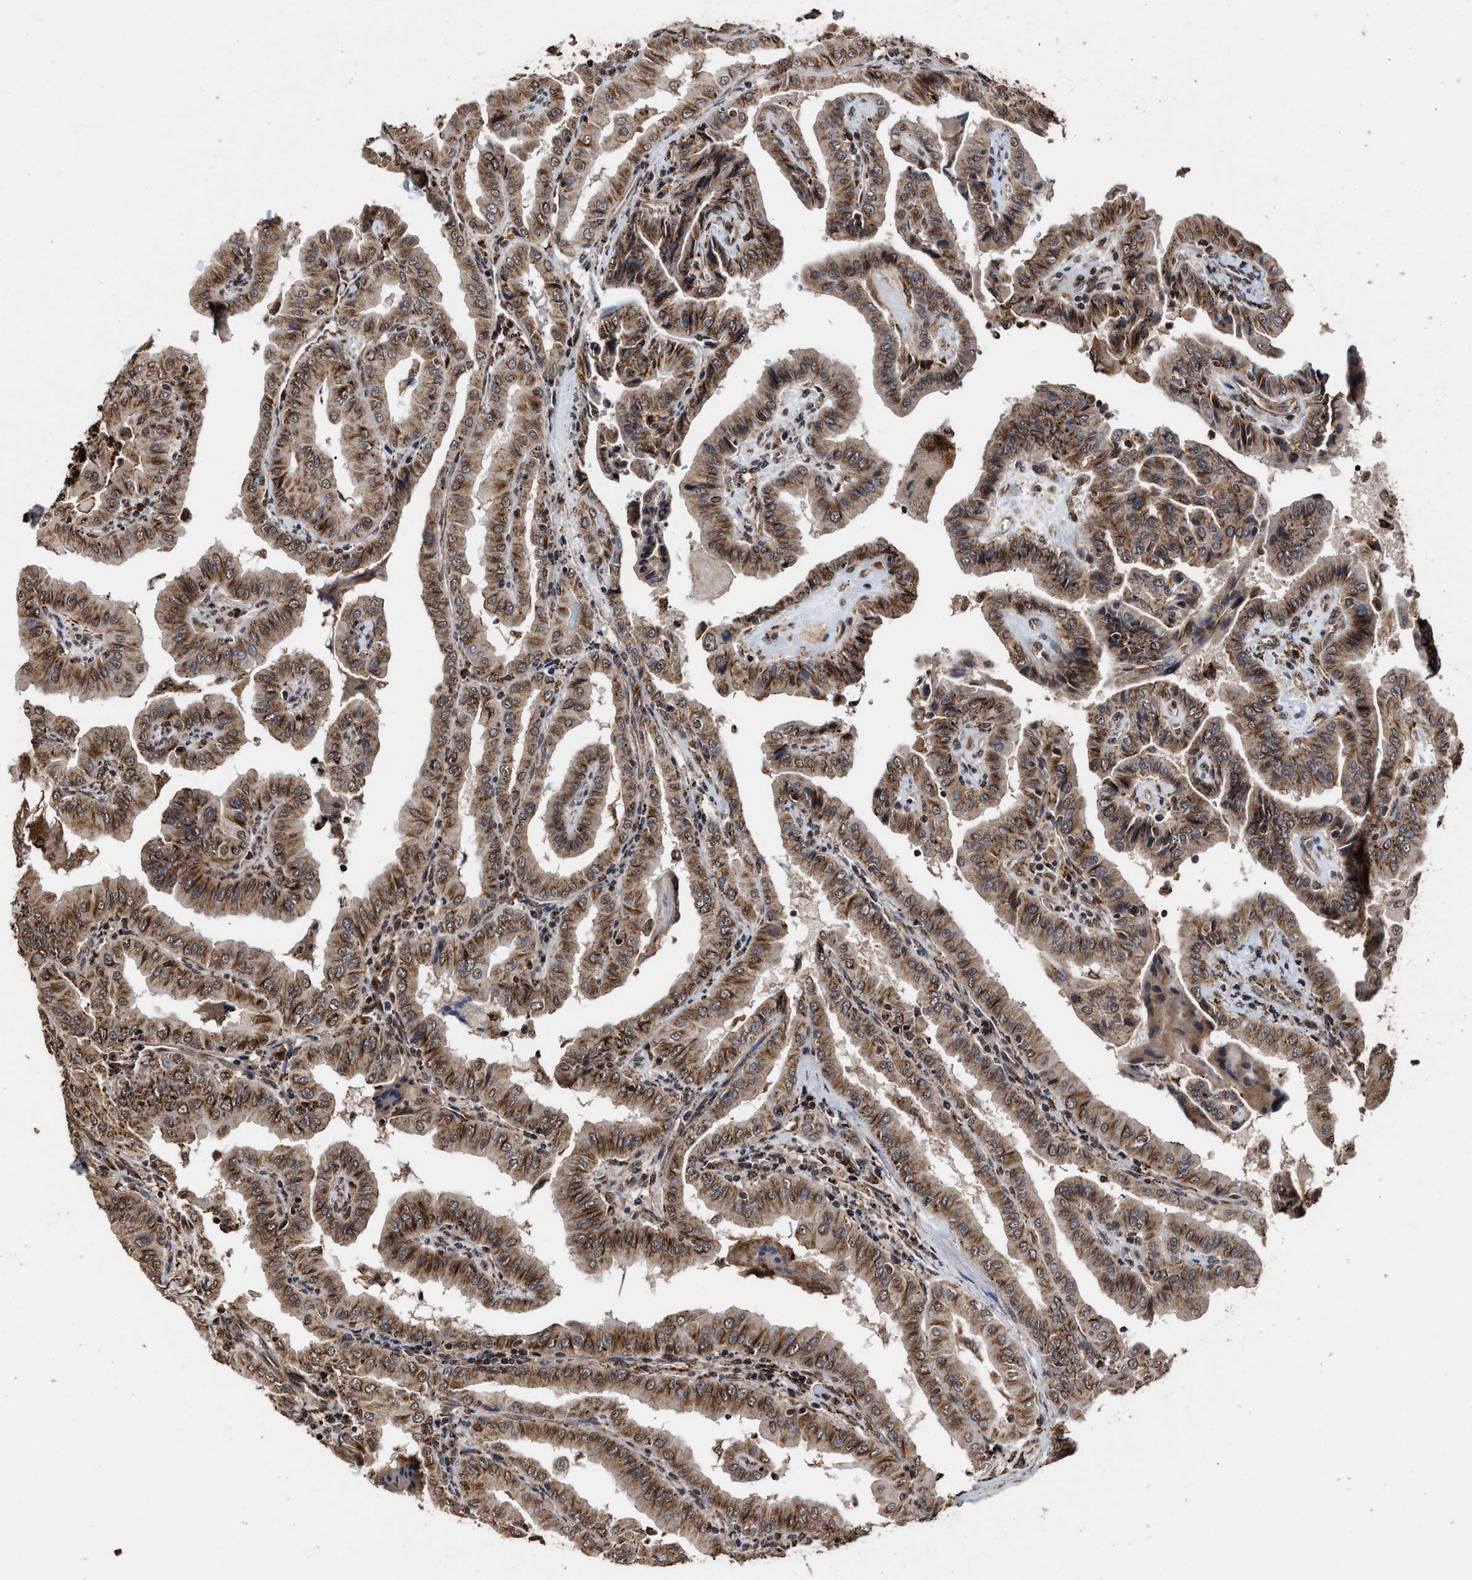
{"staining": {"intensity": "moderate", "quantity": ">75%", "location": "cytoplasmic/membranous"}, "tissue": "thyroid cancer", "cell_type": "Tumor cells", "image_type": "cancer", "snomed": [{"axis": "morphology", "description": "Papillary adenocarcinoma, NOS"}, {"axis": "topography", "description": "Thyroid gland"}], "caption": "Immunohistochemical staining of human papillary adenocarcinoma (thyroid) shows medium levels of moderate cytoplasmic/membranous expression in about >75% of tumor cells.", "gene": "SEPTIN2", "patient": {"sex": "male", "age": 33}}